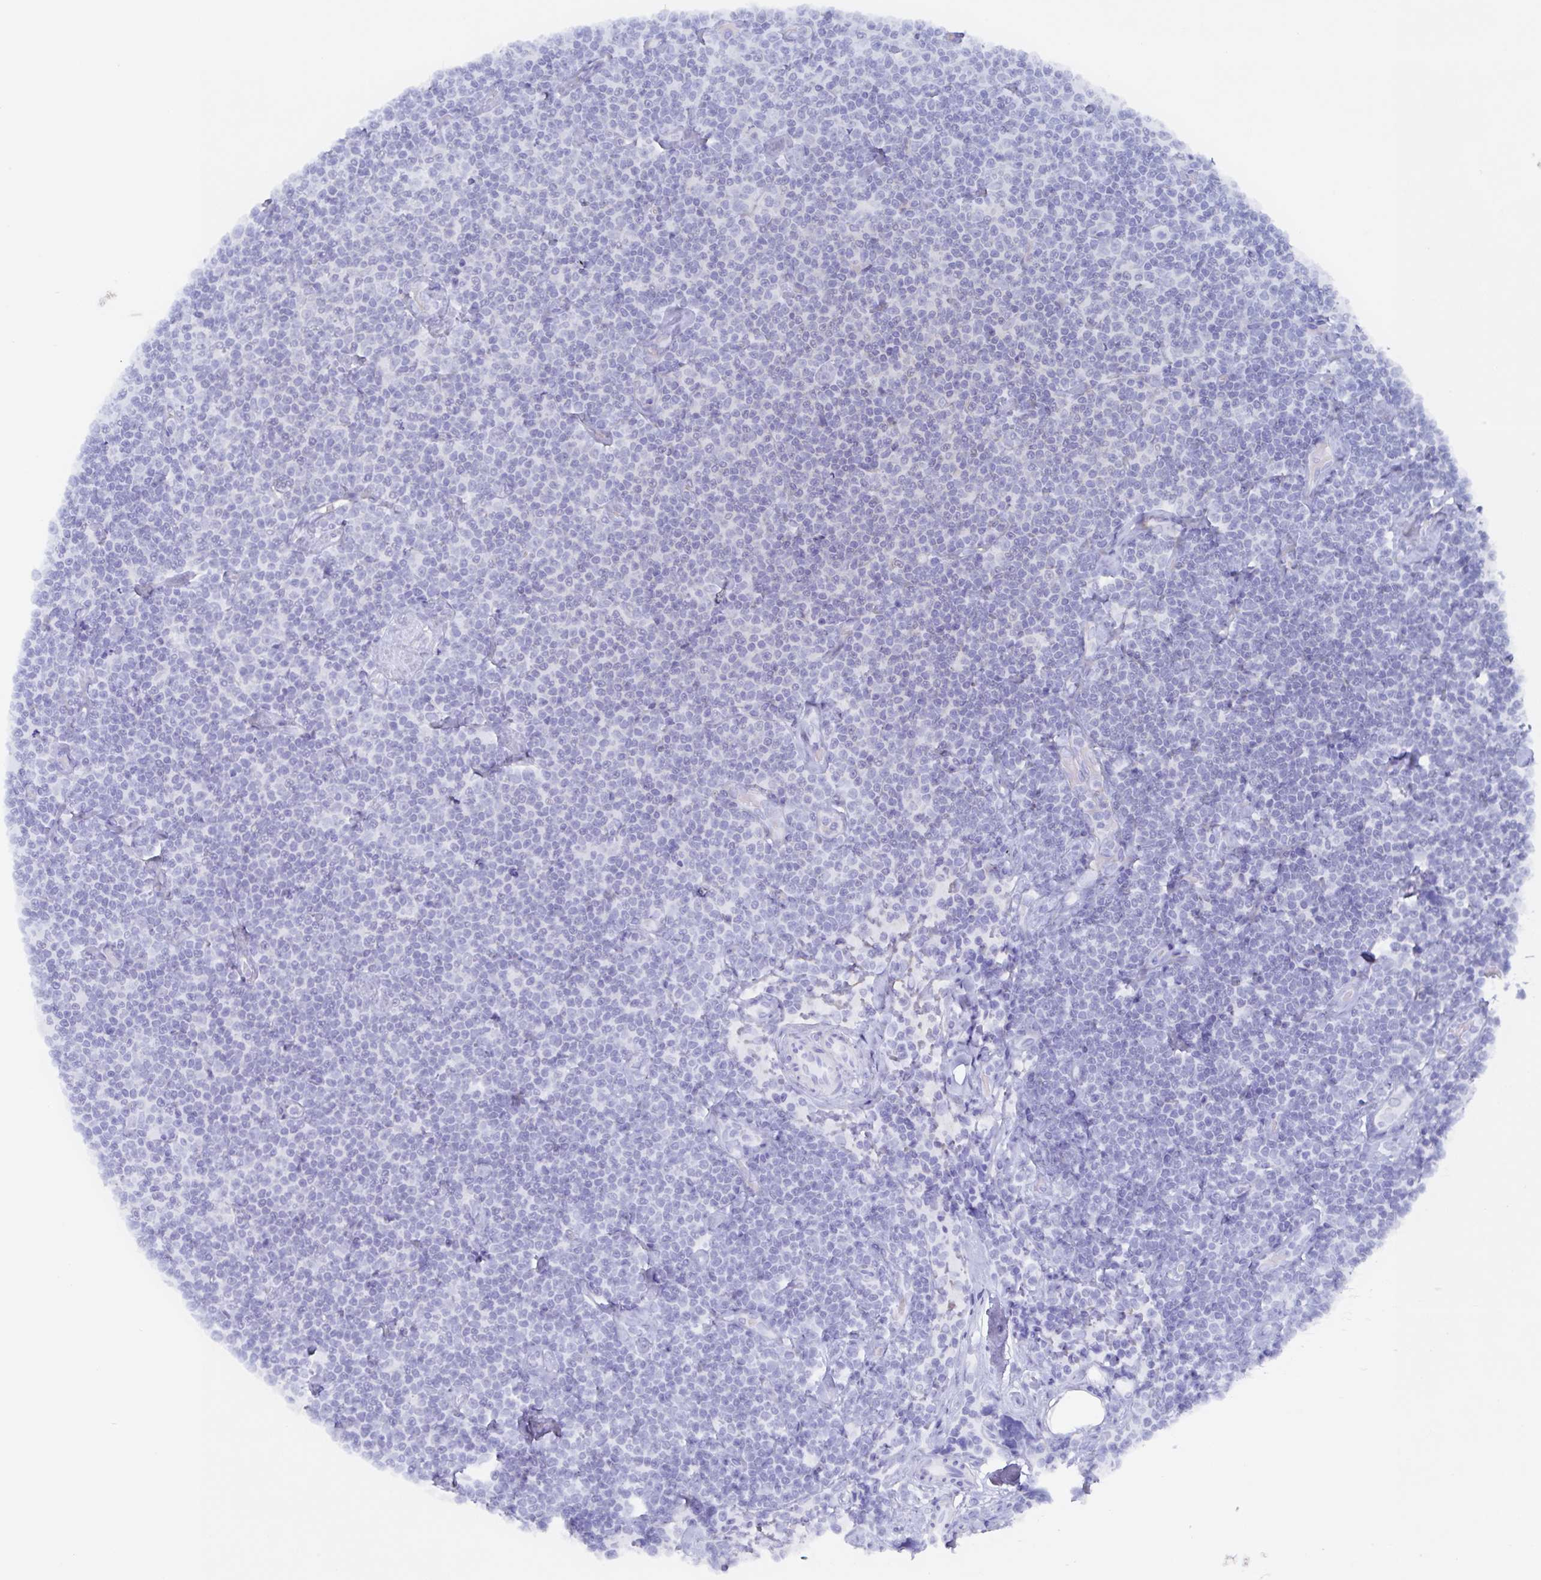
{"staining": {"intensity": "negative", "quantity": "none", "location": "none"}, "tissue": "lymphoma", "cell_type": "Tumor cells", "image_type": "cancer", "snomed": [{"axis": "morphology", "description": "Malignant lymphoma, non-Hodgkin's type, Low grade"}, {"axis": "topography", "description": "Lymph node"}], "caption": "An immunohistochemistry (IHC) image of low-grade malignant lymphoma, non-Hodgkin's type is shown. There is no staining in tumor cells of low-grade malignant lymphoma, non-Hodgkin's type.", "gene": "AGFG2", "patient": {"sex": "male", "age": 81}}